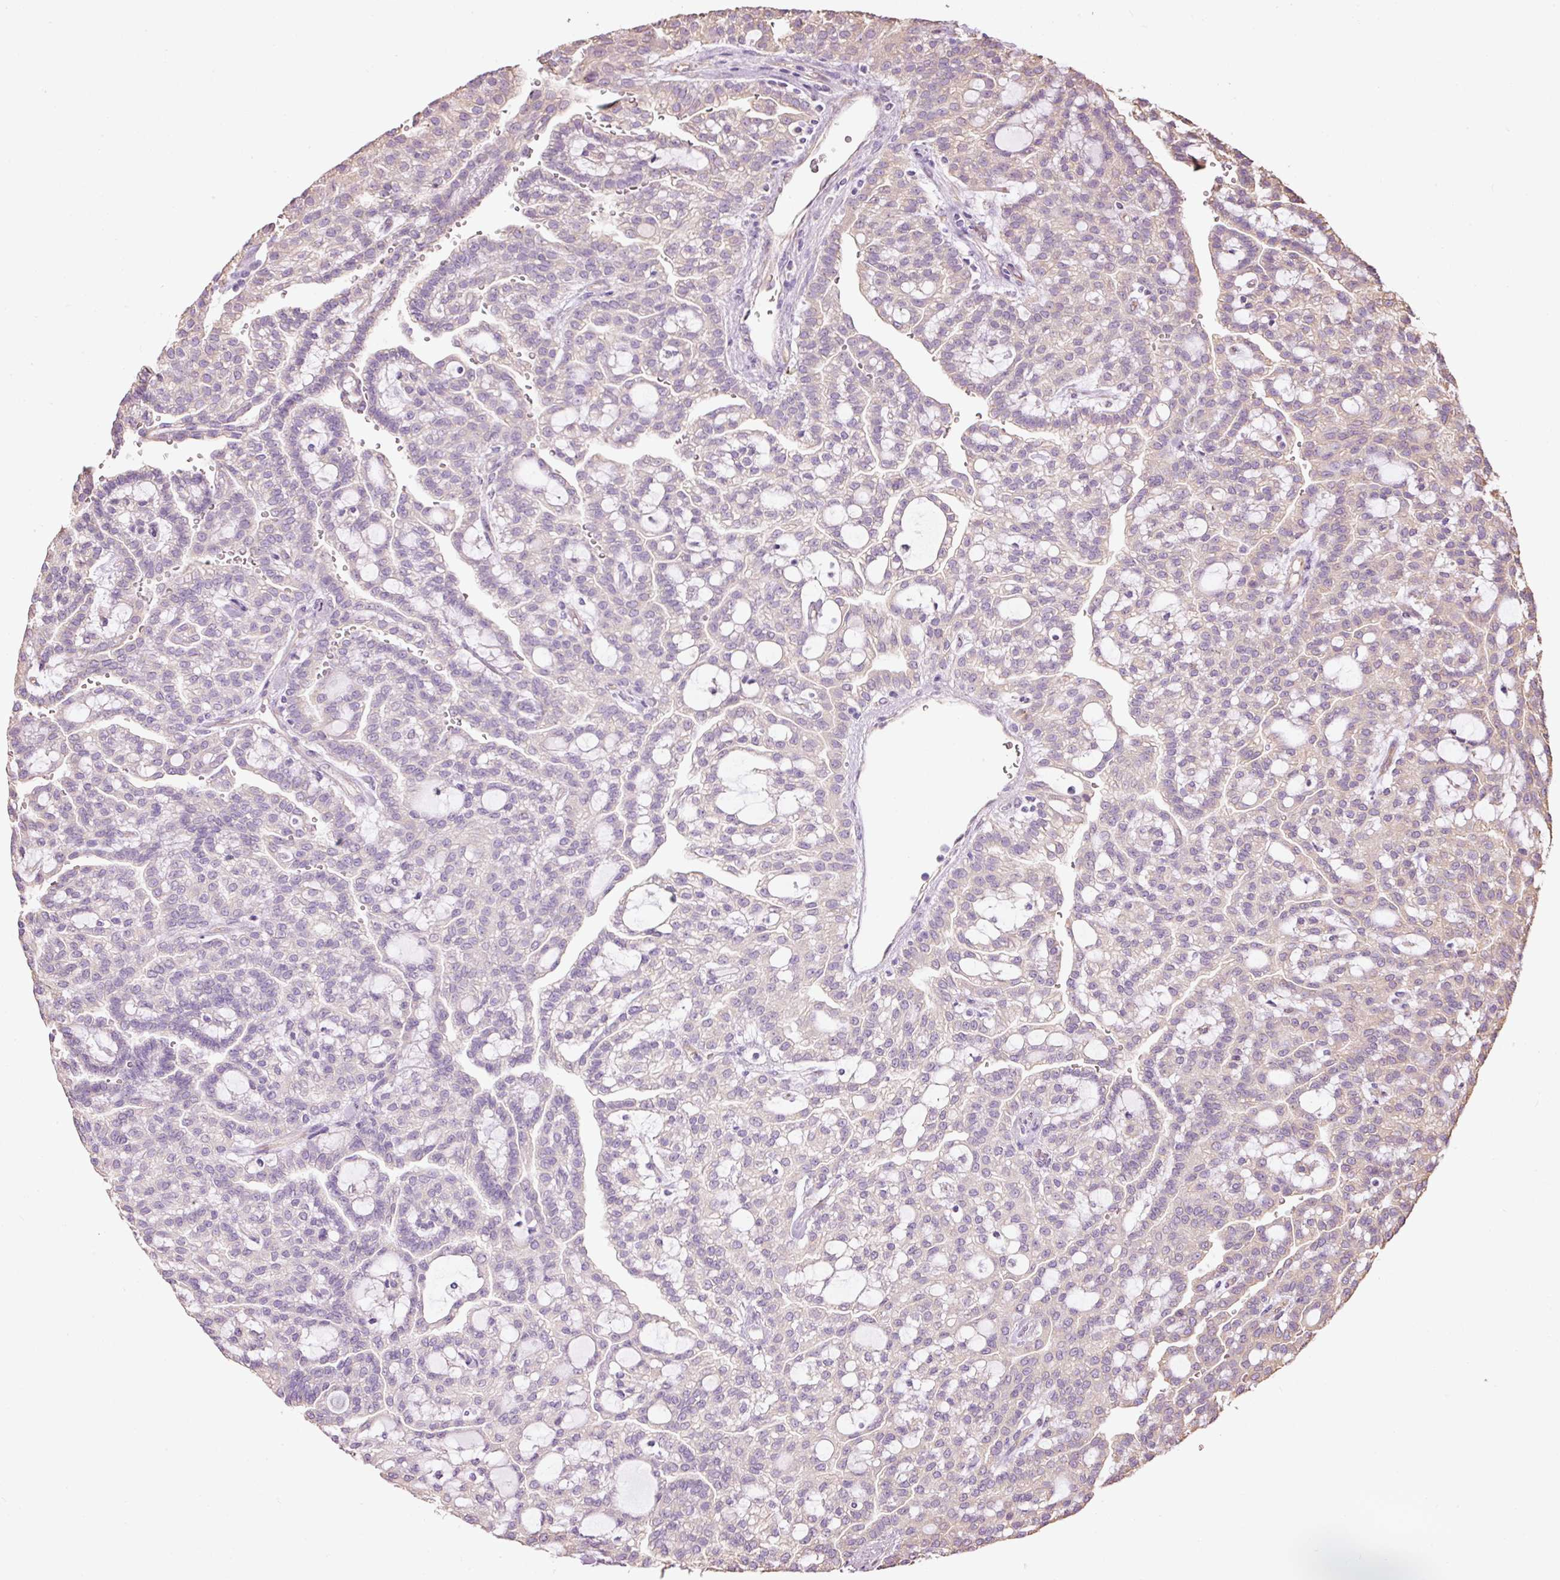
{"staining": {"intensity": "negative", "quantity": "none", "location": "none"}, "tissue": "renal cancer", "cell_type": "Tumor cells", "image_type": "cancer", "snomed": [{"axis": "morphology", "description": "Adenocarcinoma, NOS"}, {"axis": "topography", "description": "Kidney"}], "caption": "Renal cancer (adenocarcinoma) stained for a protein using immunohistochemistry (IHC) demonstrates no expression tumor cells.", "gene": "GCG", "patient": {"sex": "male", "age": 63}}